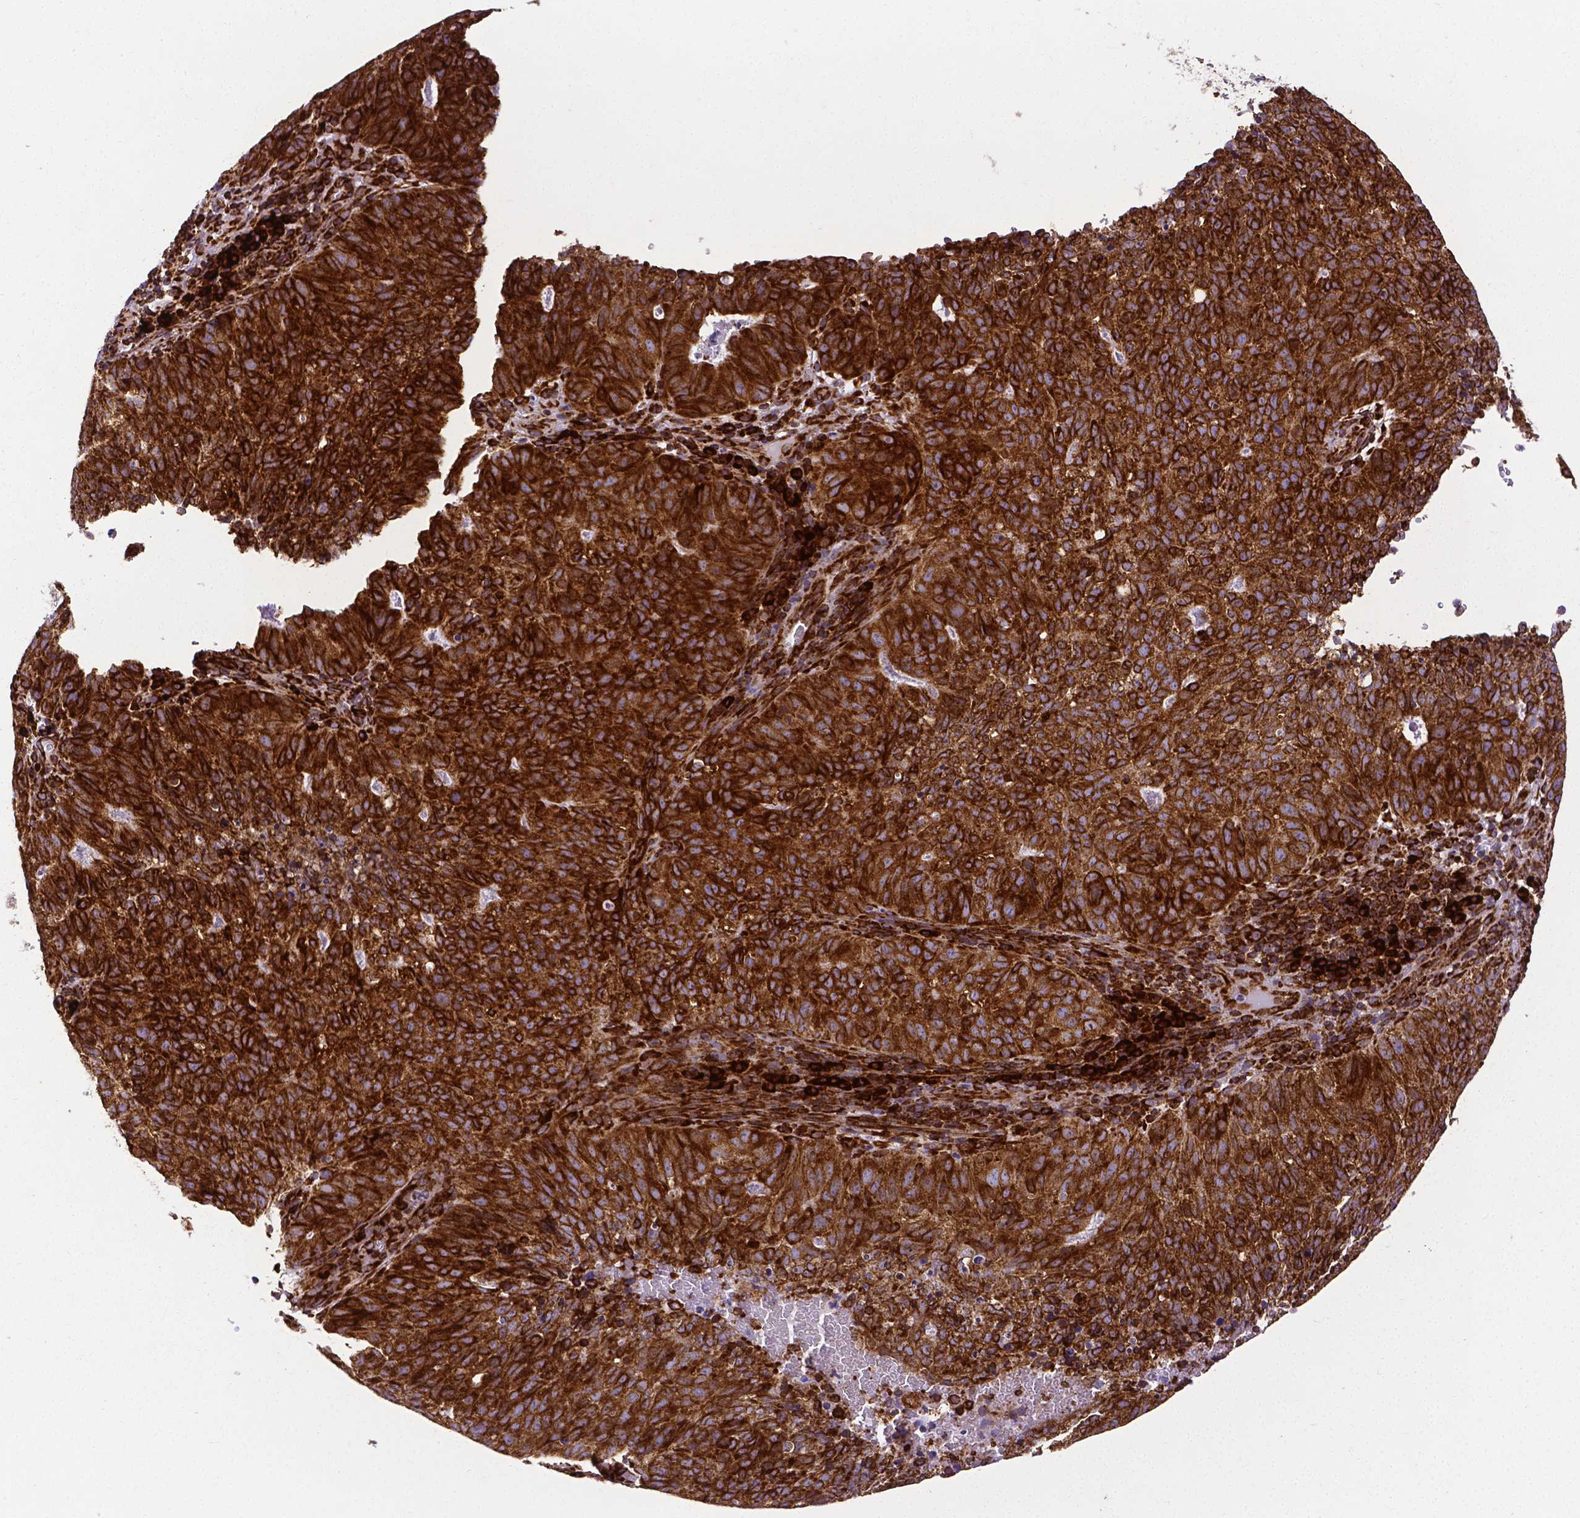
{"staining": {"intensity": "strong", "quantity": ">75%", "location": "cytoplasmic/membranous"}, "tissue": "cervical cancer", "cell_type": "Tumor cells", "image_type": "cancer", "snomed": [{"axis": "morphology", "description": "Adenocarcinoma, NOS"}, {"axis": "topography", "description": "Cervix"}], "caption": "Cervical cancer tissue shows strong cytoplasmic/membranous staining in about >75% of tumor cells", "gene": "MTDH", "patient": {"sex": "female", "age": 38}}